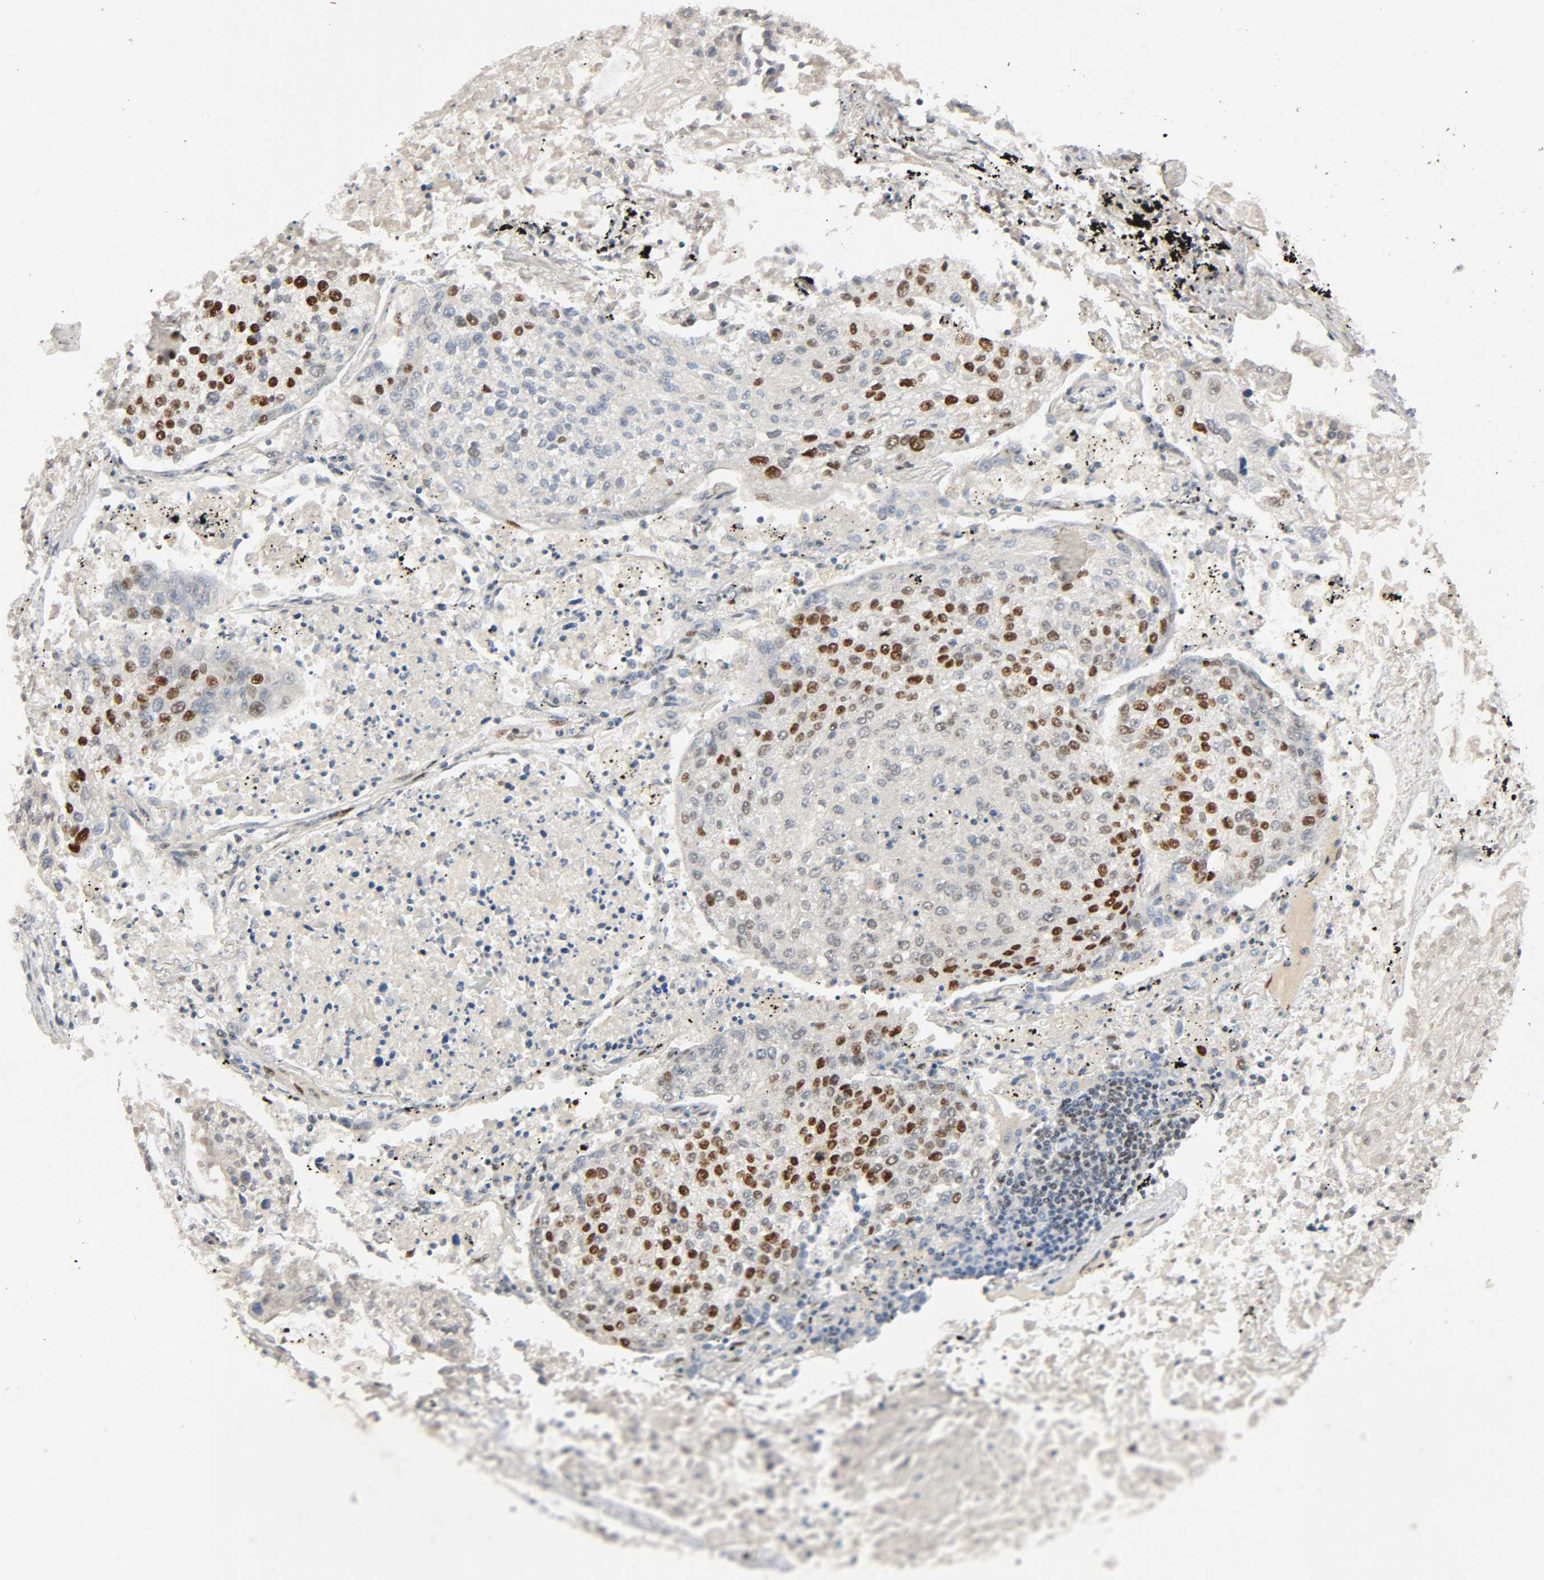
{"staining": {"intensity": "strong", "quantity": "<25%", "location": "nuclear"}, "tissue": "lung cancer", "cell_type": "Tumor cells", "image_type": "cancer", "snomed": [{"axis": "morphology", "description": "Squamous cell carcinoma, NOS"}, {"axis": "topography", "description": "Lung"}], "caption": "Tumor cells show medium levels of strong nuclear staining in approximately <25% of cells in lung cancer.", "gene": "SMARCD1", "patient": {"sex": "male", "age": 75}}